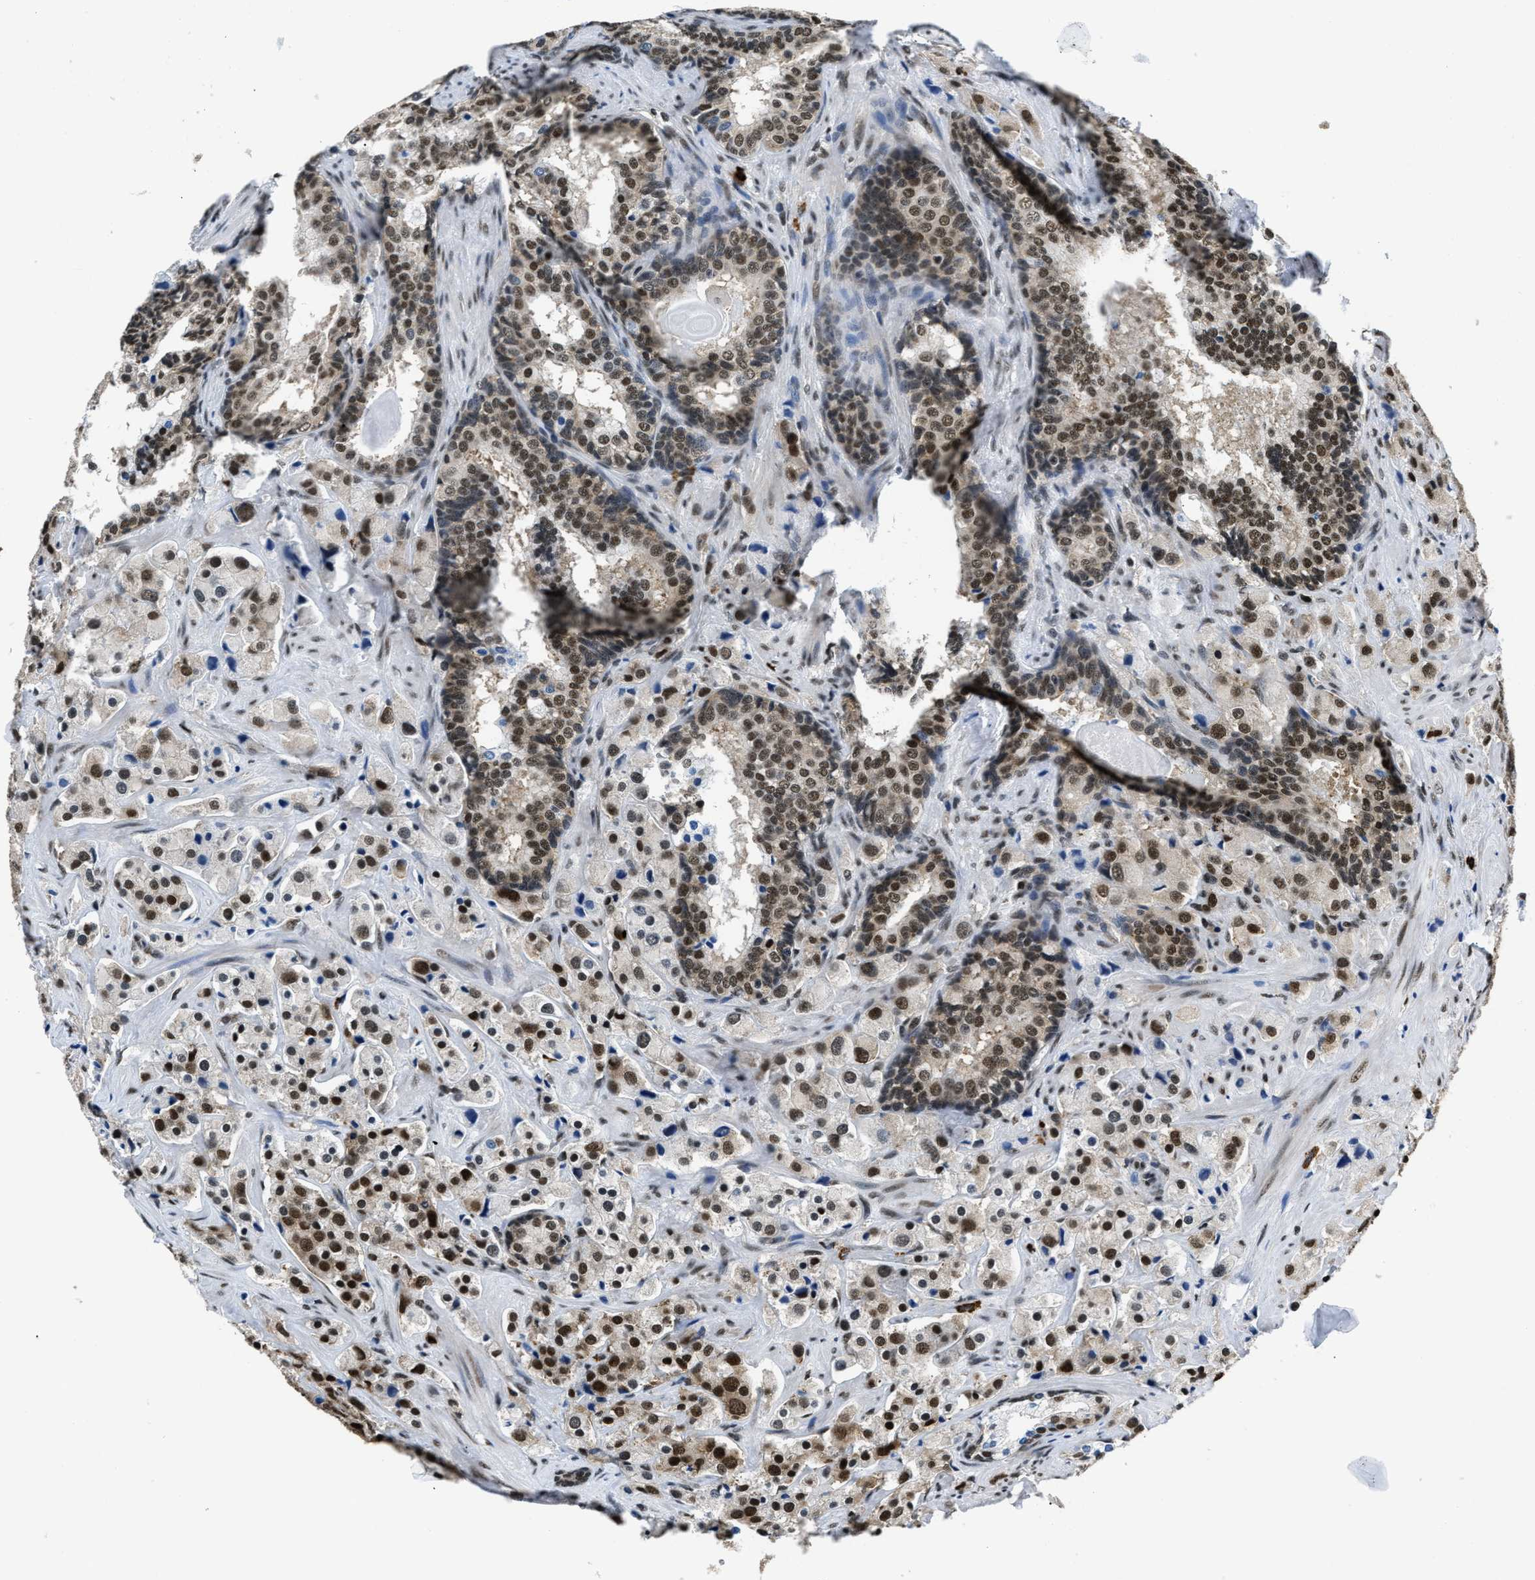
{"staining": {"intensity": "moderate", "quantity": ">75%", "location": "nuclear"}, "tissue": "prostate cancer", "cell_type": "Tumor cells", "image_type": "cancer", "snomed": [{"axis": "morphology", "description": "Adenocarcinoma, Medium grade"}, {"axis": "topography", "description": "Prostate"}], "caption": "Protein expression analysis of human prostate adenocarcinoma (medium-grade) reveals moderate nuclear positivity in approximately >75% of tumor cells.", "gene": "CCNDBP1", "patient": {"sex": "male", "age": 70}}